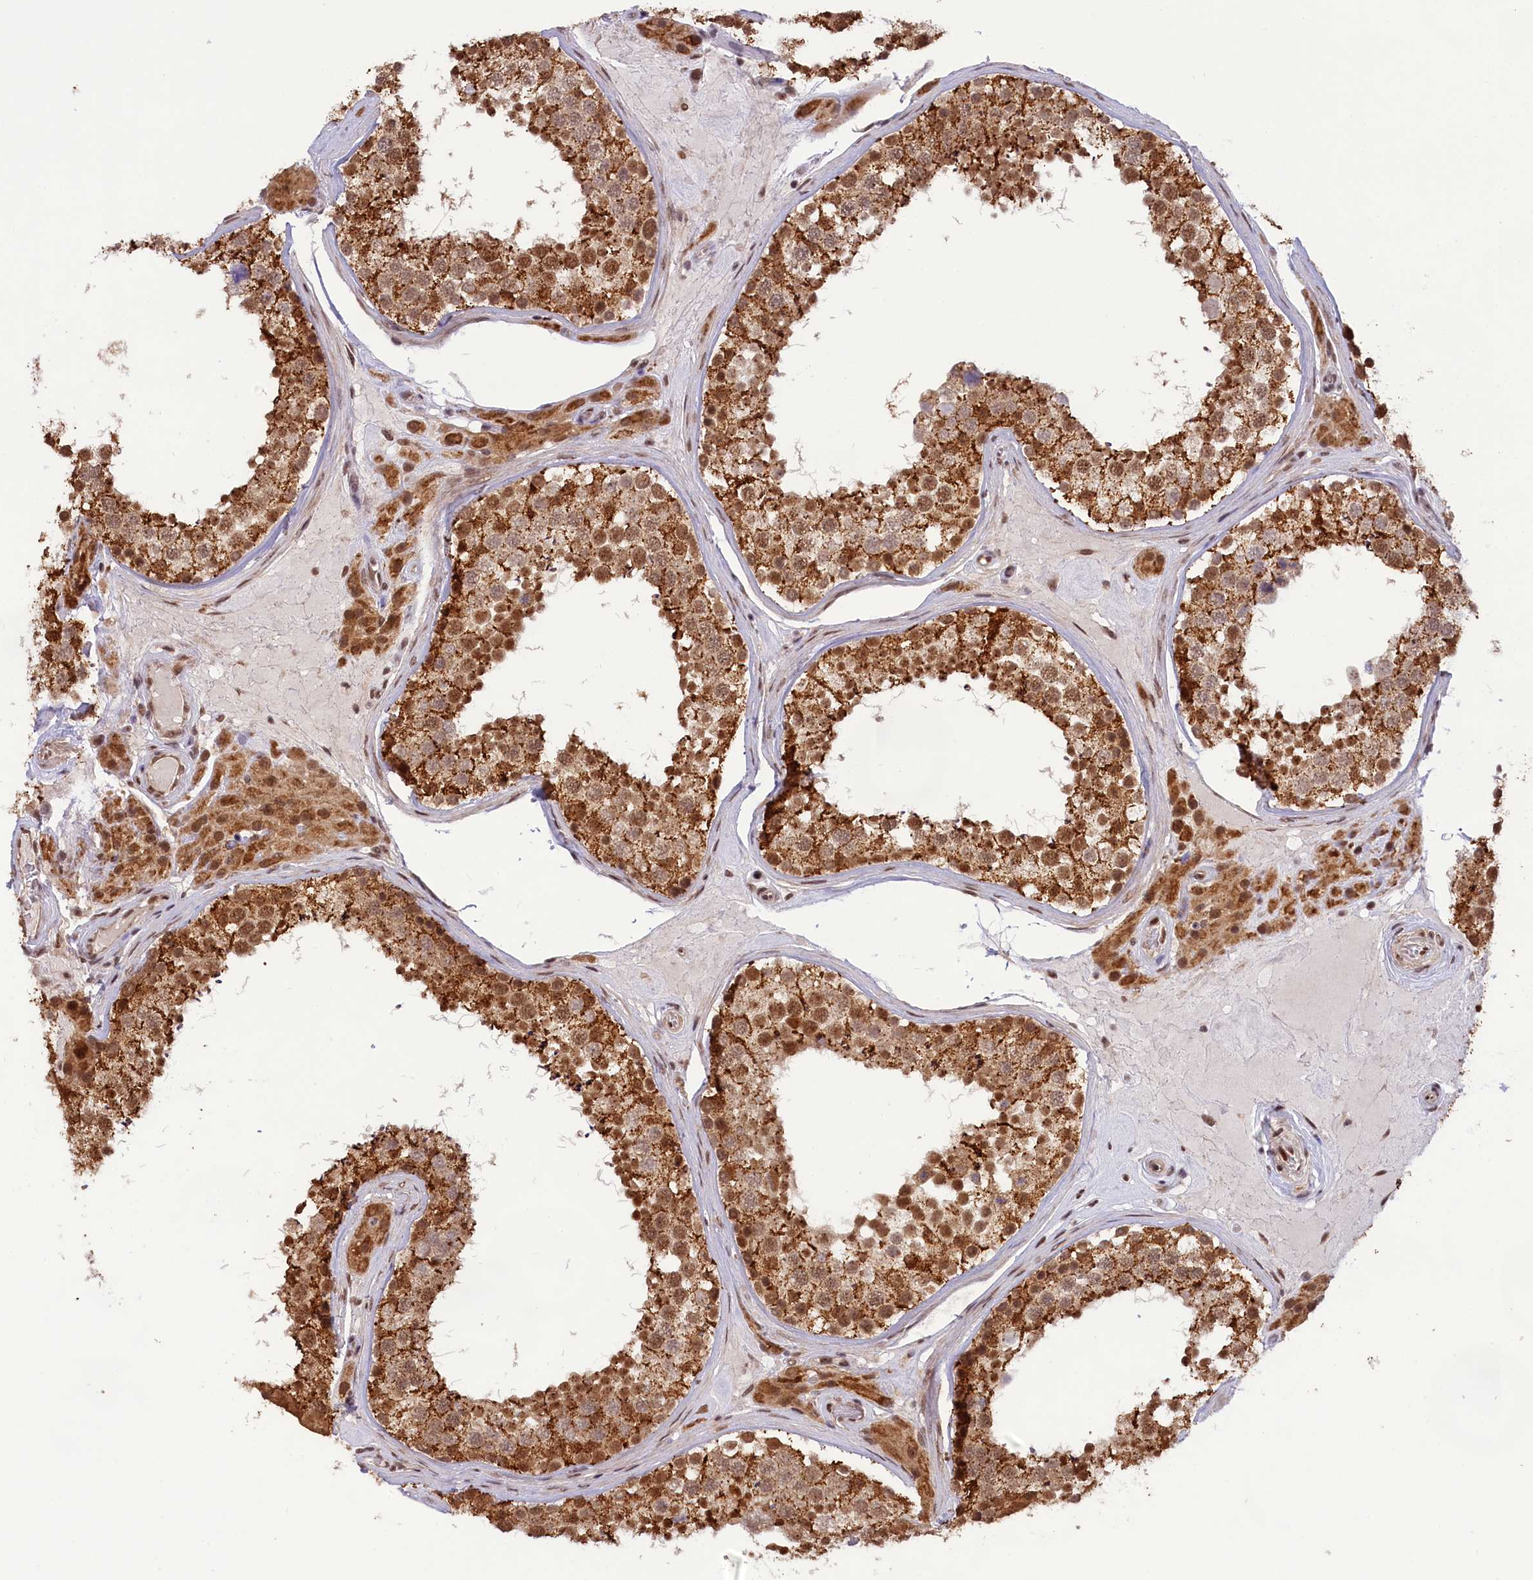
{"staining": {"intensity": "moderate", "quantity": ">75%", "location": "cytoplasmic/membranous,nuclear"}, "tissue": "testis", "cell_type": "Cells in seminiferous ducts", "image_type": "normal", "snomed": [{"axis": "morphology", "description": "Normal tissue, NOS"}, {"axis": "topography", "description": "Testis"}], "caption": "DAB (3,3'-diaminobenzidine) immunohistochemical staining of benign human testis shows moderate cytoplasmic/membranous,nuclear protein staining in approximately >75% of cells in seminiferous ducts. (IHC, brightfield microscopy, high magnification).", "gene": "CARD8", "patient": {"sex": "male", "age": 46}}